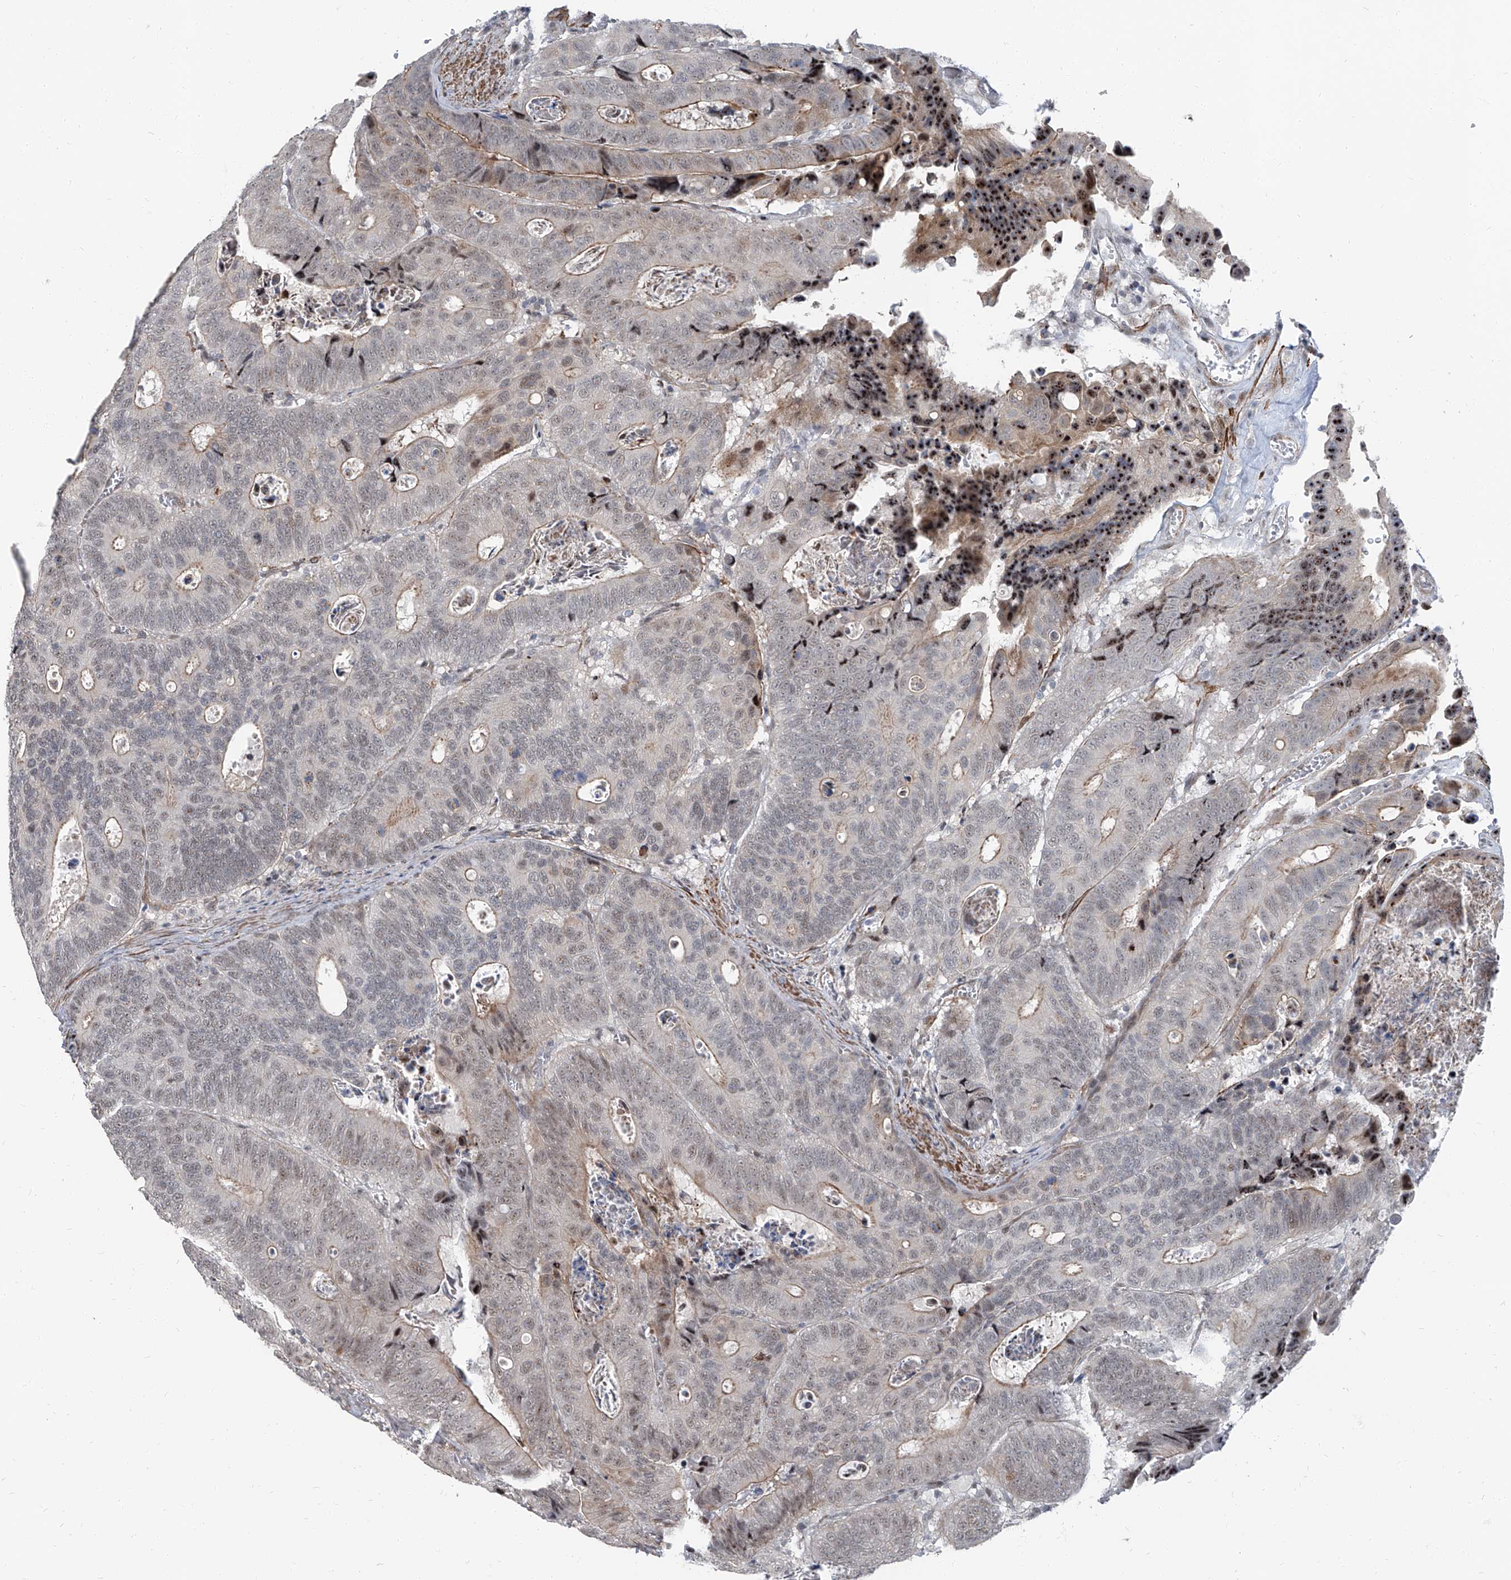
{"staining": {"intensity": "weak", "quantity": "25%-75%", "location": "cytoplasmic/membranous,nuclear"}, "tissue": "colorectal cancer", "cell_type": "Tumor cells", "image_type": "cancer", "snomed": [{"axis": "morphology", "description": "Inflammation, NOS"}, {"axis": "morphology", "description": "Adenocarcinoma, NOS"}, {"axis": "topography", "description": "Colon"}], "caption": "IHC staining of colorectal cancer, which exhibits low levels of weak cytoplasmic/membranous and nuclear positivity in about 25%-75% of tumor cells indicating weak cytoplasmic/membranous and nuclear protein positivity. The staining was performed using DAB (brown) for protein detection and nuclei were counterstained in hematoxylin (blue).", "gene": "TXLNB", "patient": {"sex": "male", "age": 72}}